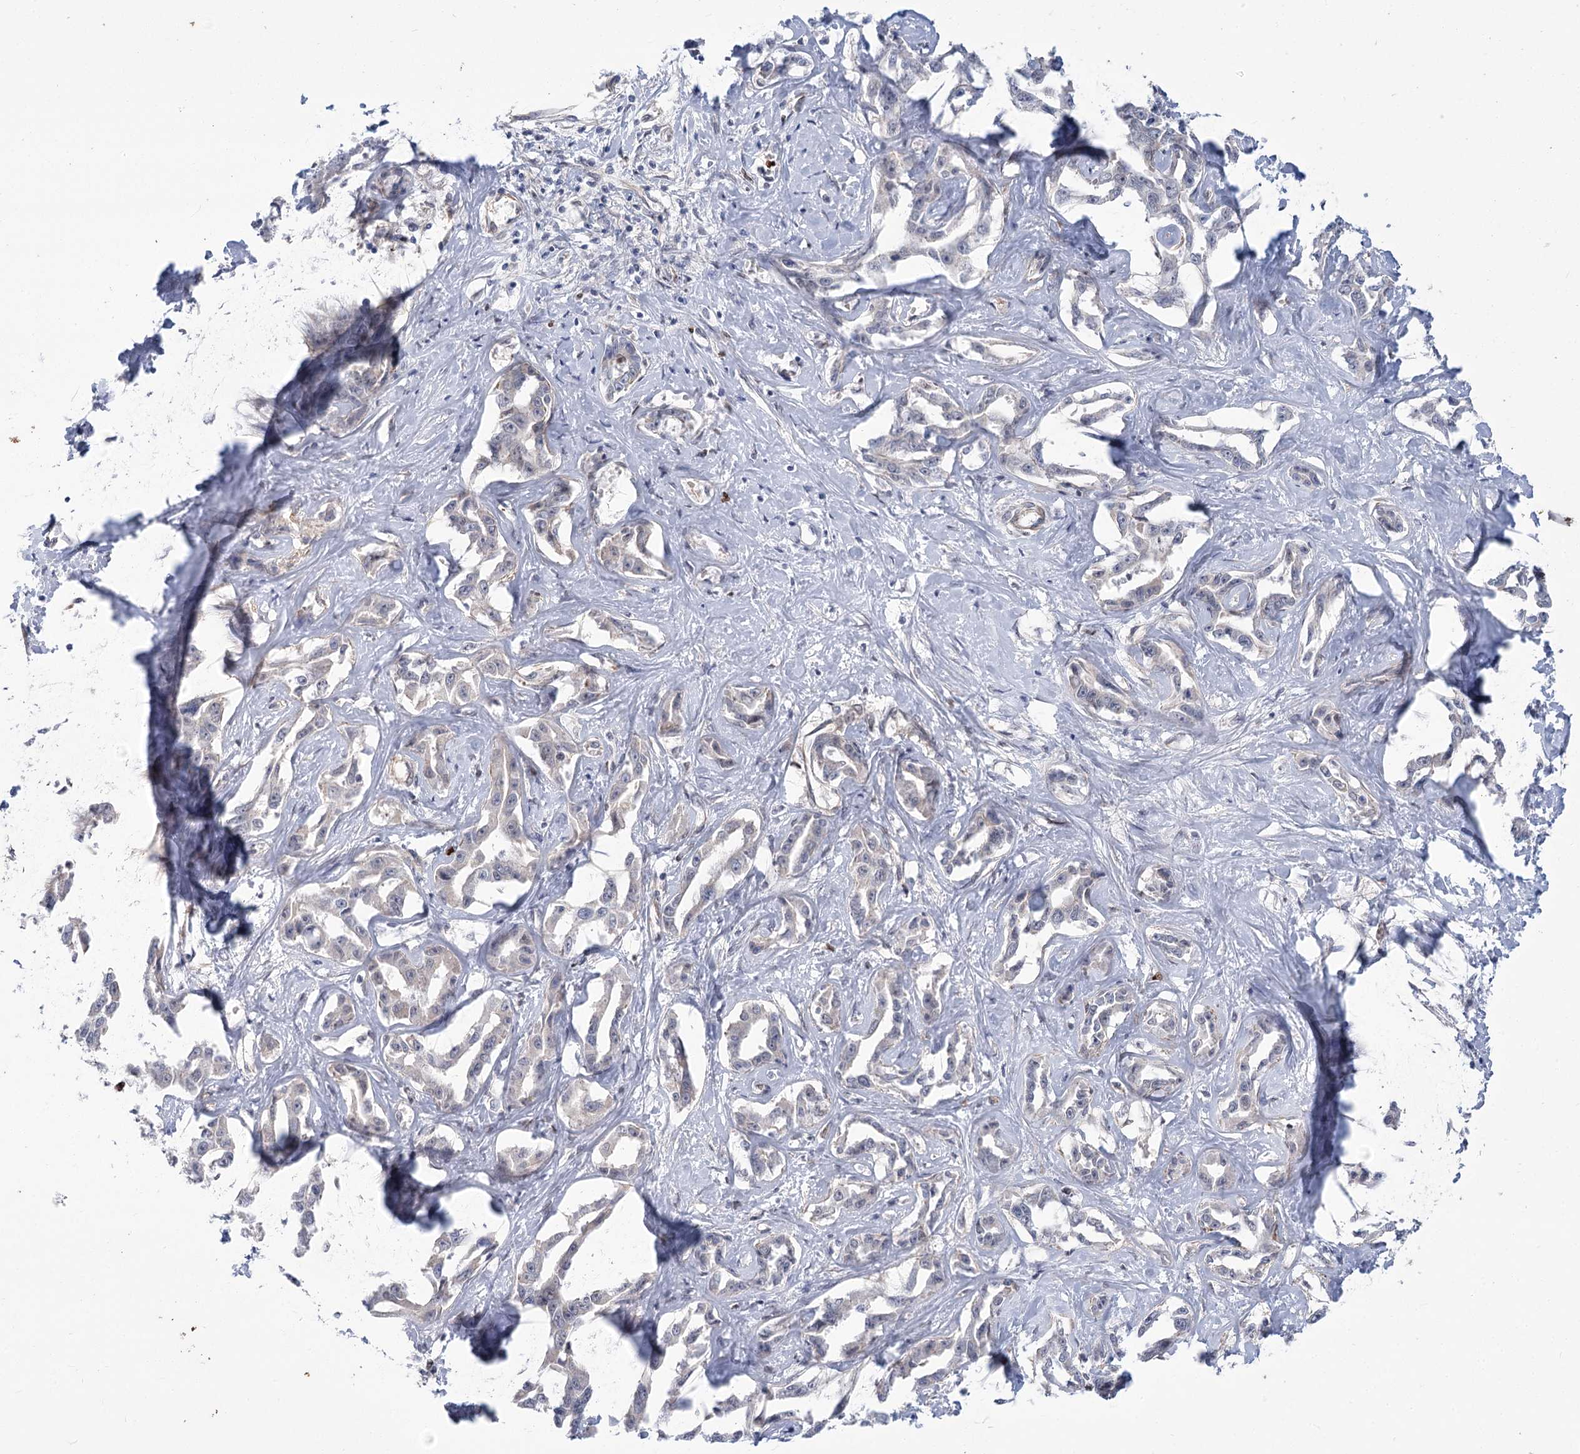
{"staining": {"intensity": "negative", "quantity": "none", "location": "none"}, "tissue": "liver cancer", "cell_type": "Tumor cells", "image_type": "cancer", "snomed": [{"axis": "morphology", "description": "Cholangiocarcinoma"}, {"axis": "topography", "description": "Liver"}], "caption": "Immunohistochemistry (IHC) image of neoplastic tissue: human liver cholangiocarcinoma stained with DAB demonstrates no significant protein staining in tumor cells.", "gene": "THAP6", "patient": {"sex": "male", "age": 59}}